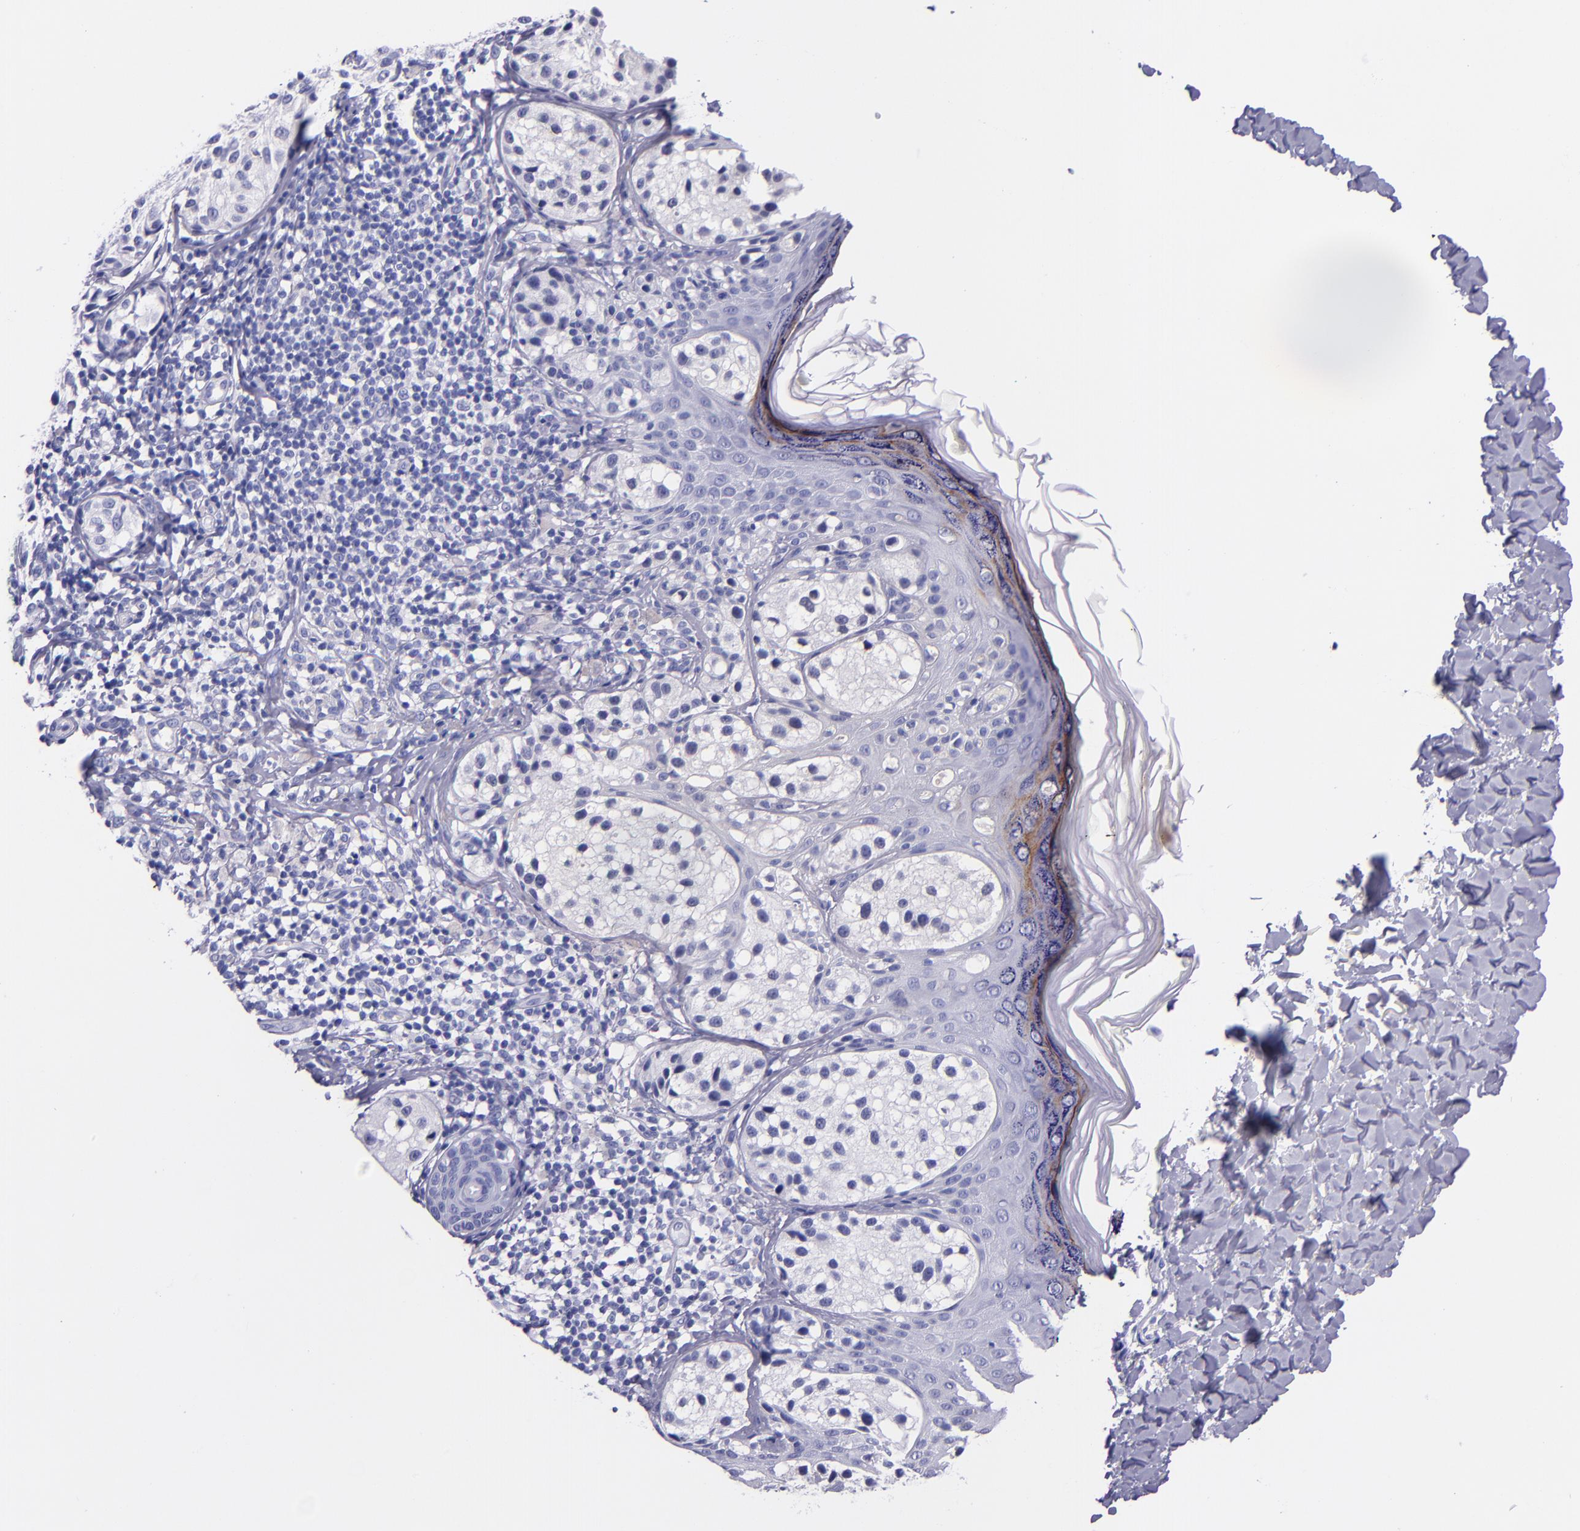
{"staining": {"intensity": "negative", "quantity": "none", "location": "none"}, "tissue": "melanoma", "cell_type": "Tumor cells", "image_type": "cancer", "snomed": [{"axis": "morphology", "description": "Malignant melanoma, NOS"}, {"axis": "topography", "description": "Skin"}], "caption": "Melanoma stained for a protein using immunohistochemistry (IHC) displays no staining tumor cells.", "gene": "MBP", "patient": {"sex": "male", "age": 23}}